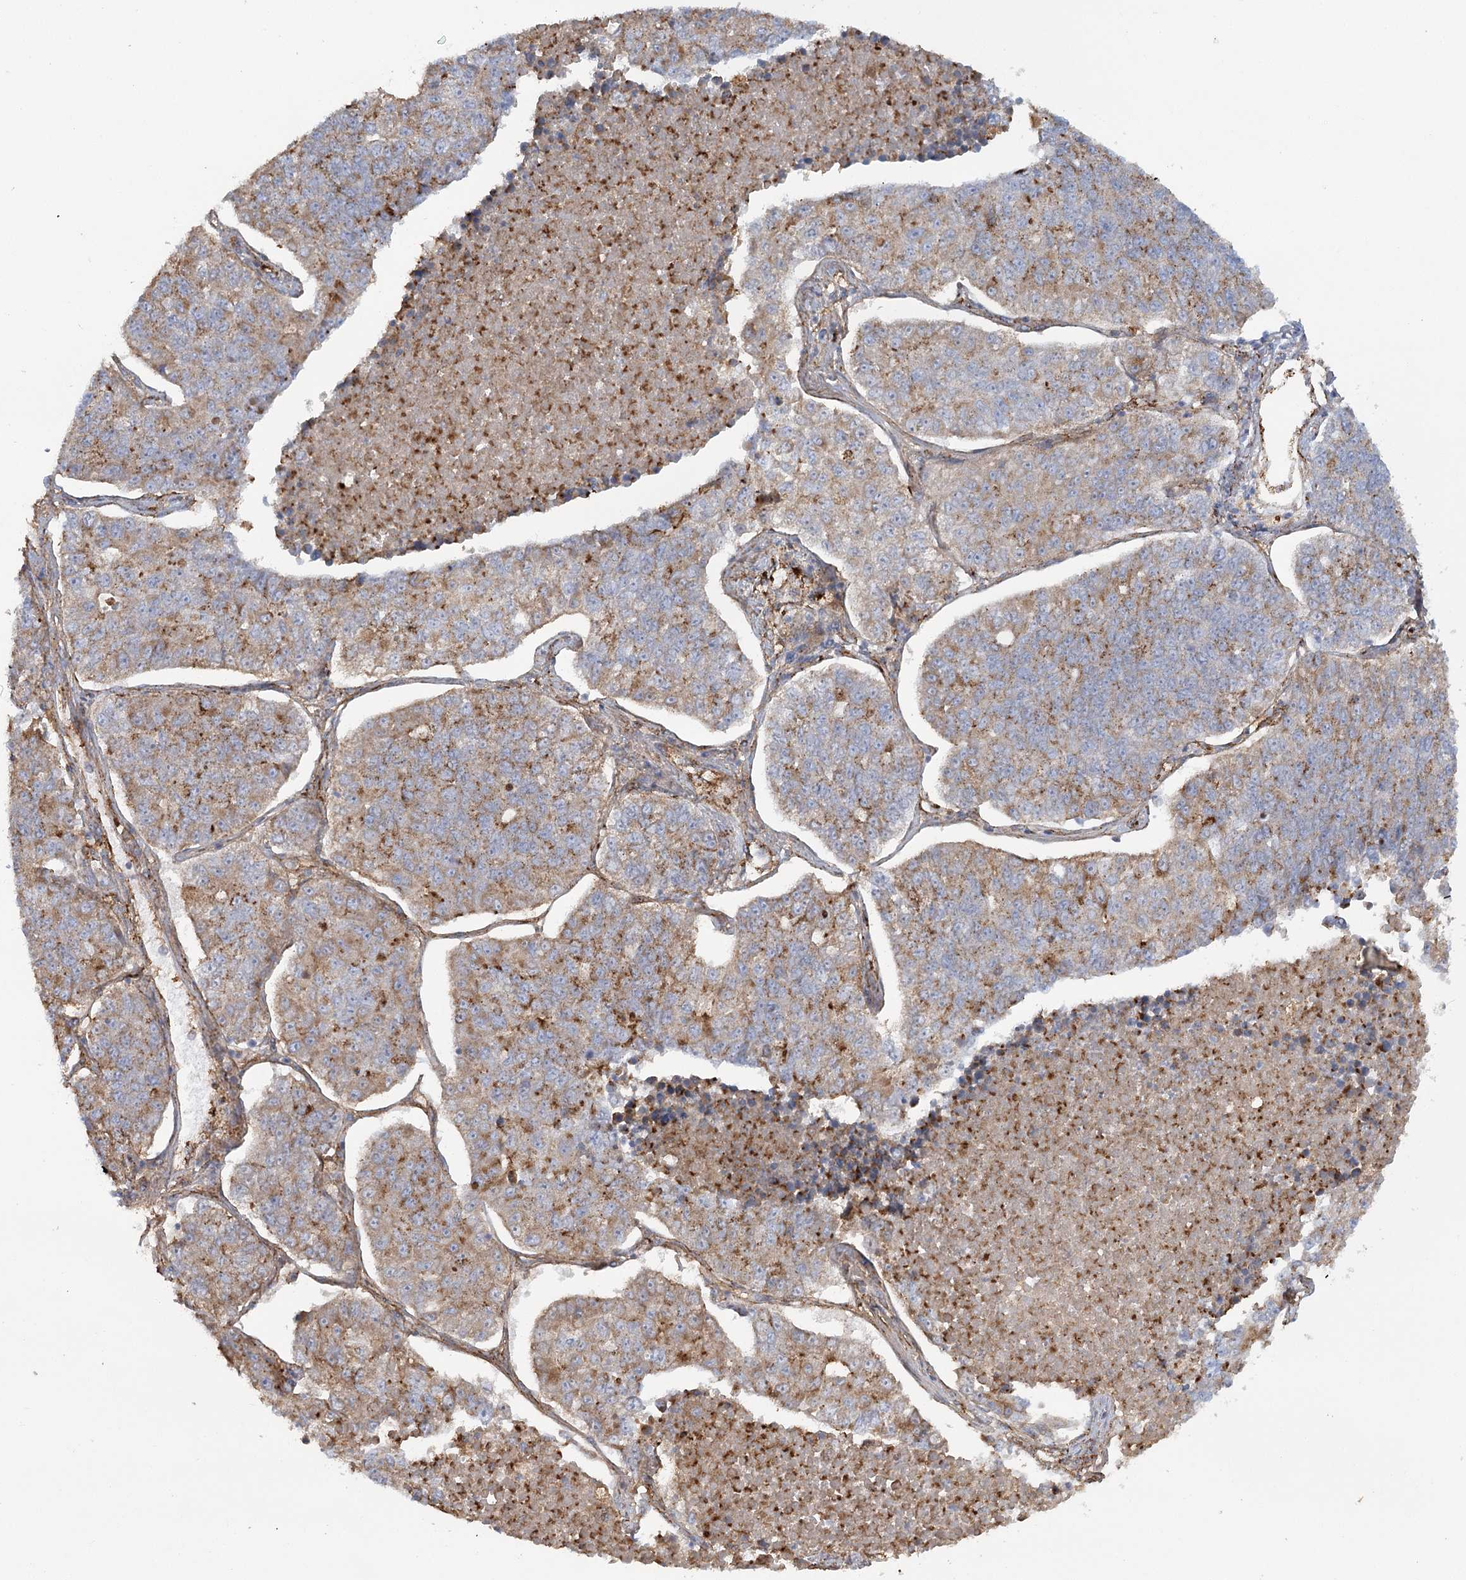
{"staining": {"intensity": "weak", "quantity": ">75%", "location": "cytoplasmic/membranous"}, "tissue": "lung cancer", "cell_type": "Tumor cells", "image_type": "cancer", "snomed": [{"axis": "morphology", "description": "Adenocarcinoma, NOS"}, {"axis": "topography", "description": "Lung"}], "caption": "A brown stain shows weak cytoplasmic/membranous expression of a protein in lung adenocarcinoma tumor cells. (DAB IHC with brightfield microscopy, high magnification).", "gene": "KBTBD4", "patient": {"sex": "male", "age": 49}}